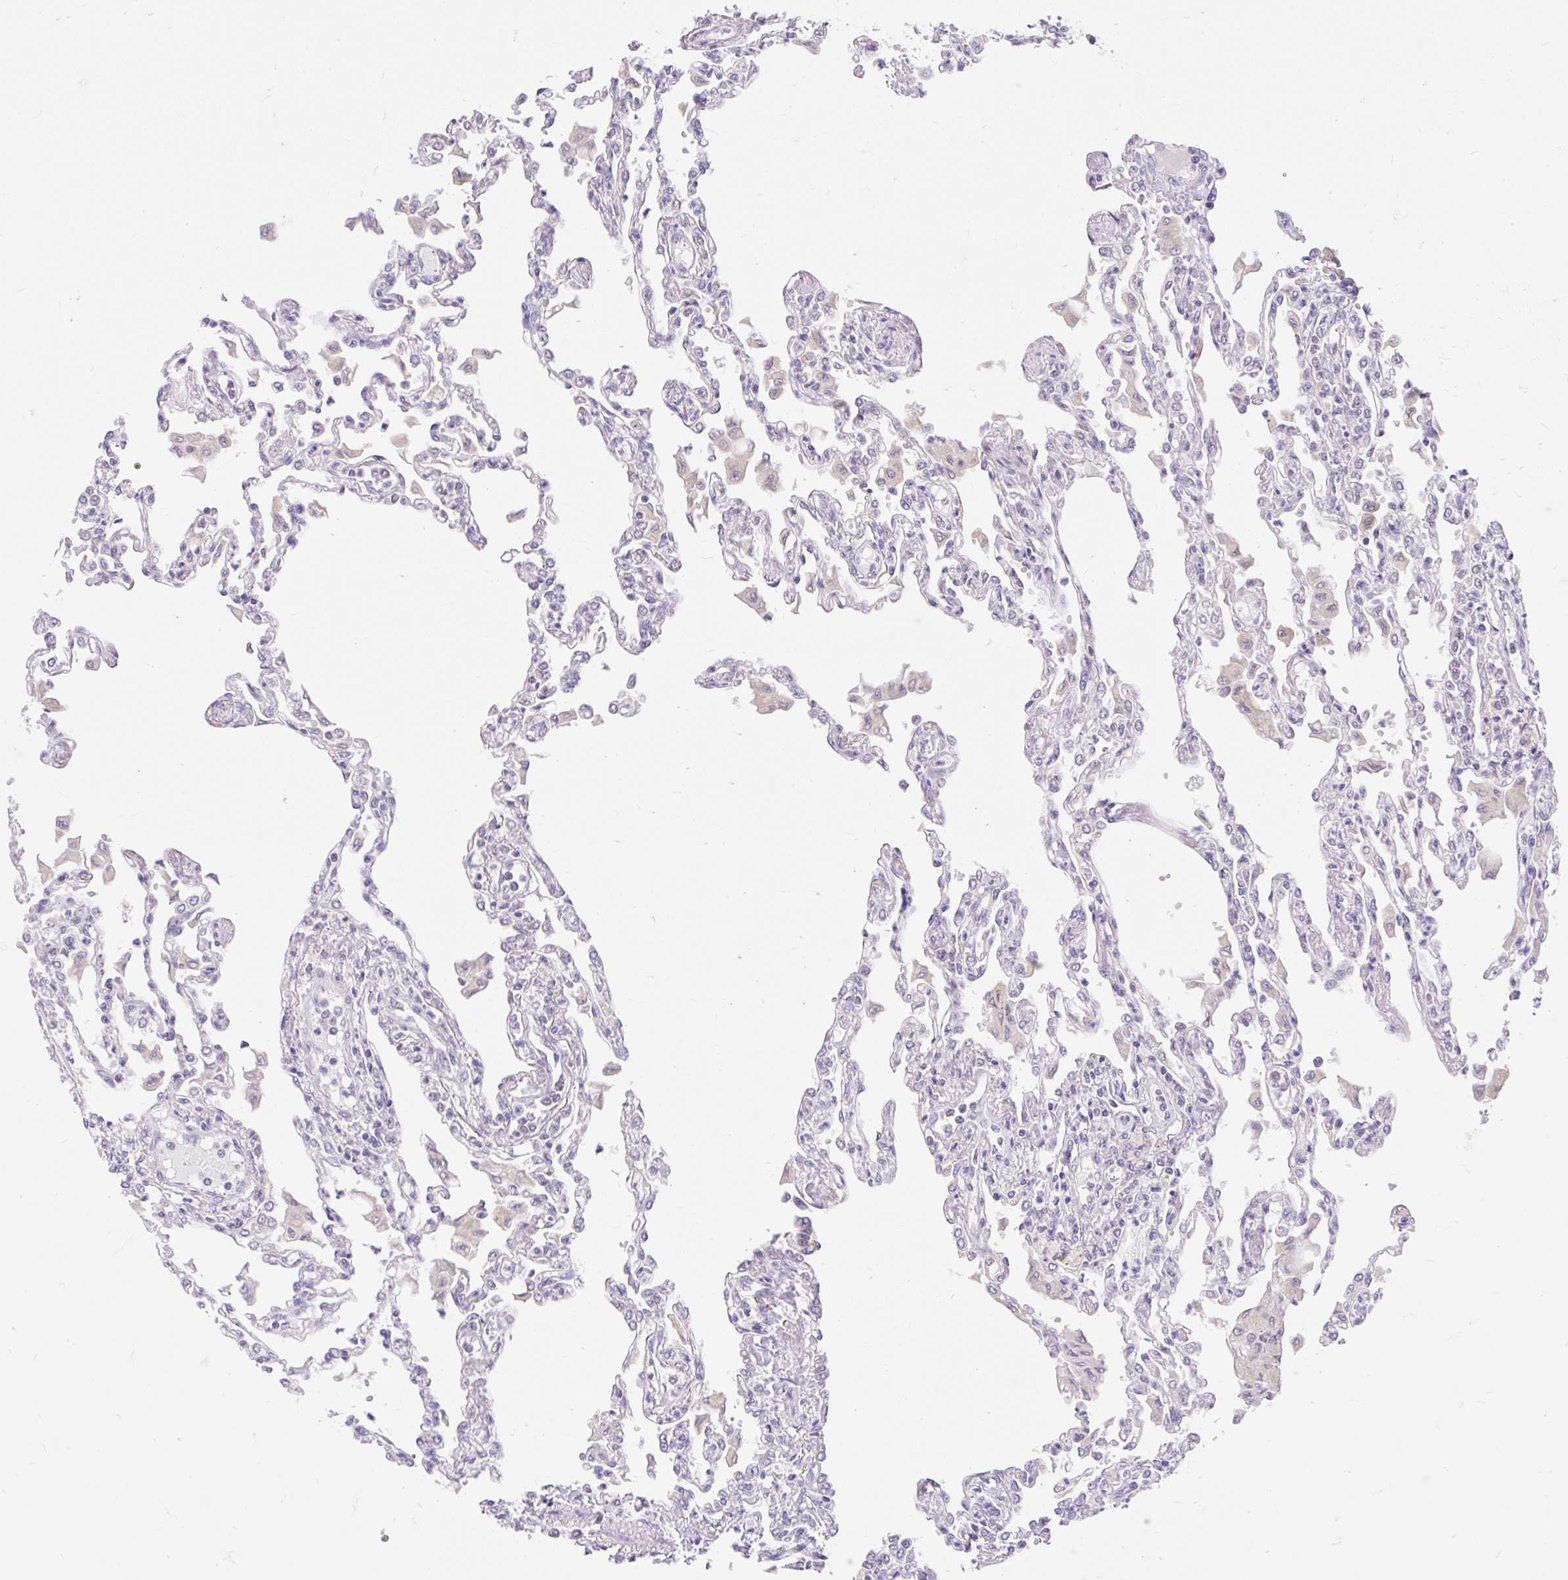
{"staining": {"intensity": "negative", "quantity": "none", "location": "none"}, "tissue": "lung", "cell_type": "Alveolar cells", "image_type": "normal", "snomed": [{"axis": "morphology", "description": "Normal tissue, NOS"}, {"axis": "topography", "description": "Bronchus"}, {"axis": "topography", "description": "Lung"}], "caption": "High power microscopy image of an immunohistochemistry photomicrograph of benign lung, revealing no significant expression in alveolar cells.", "gene": "ITPK1", "patient": {"sex": "female", "age": 49}}